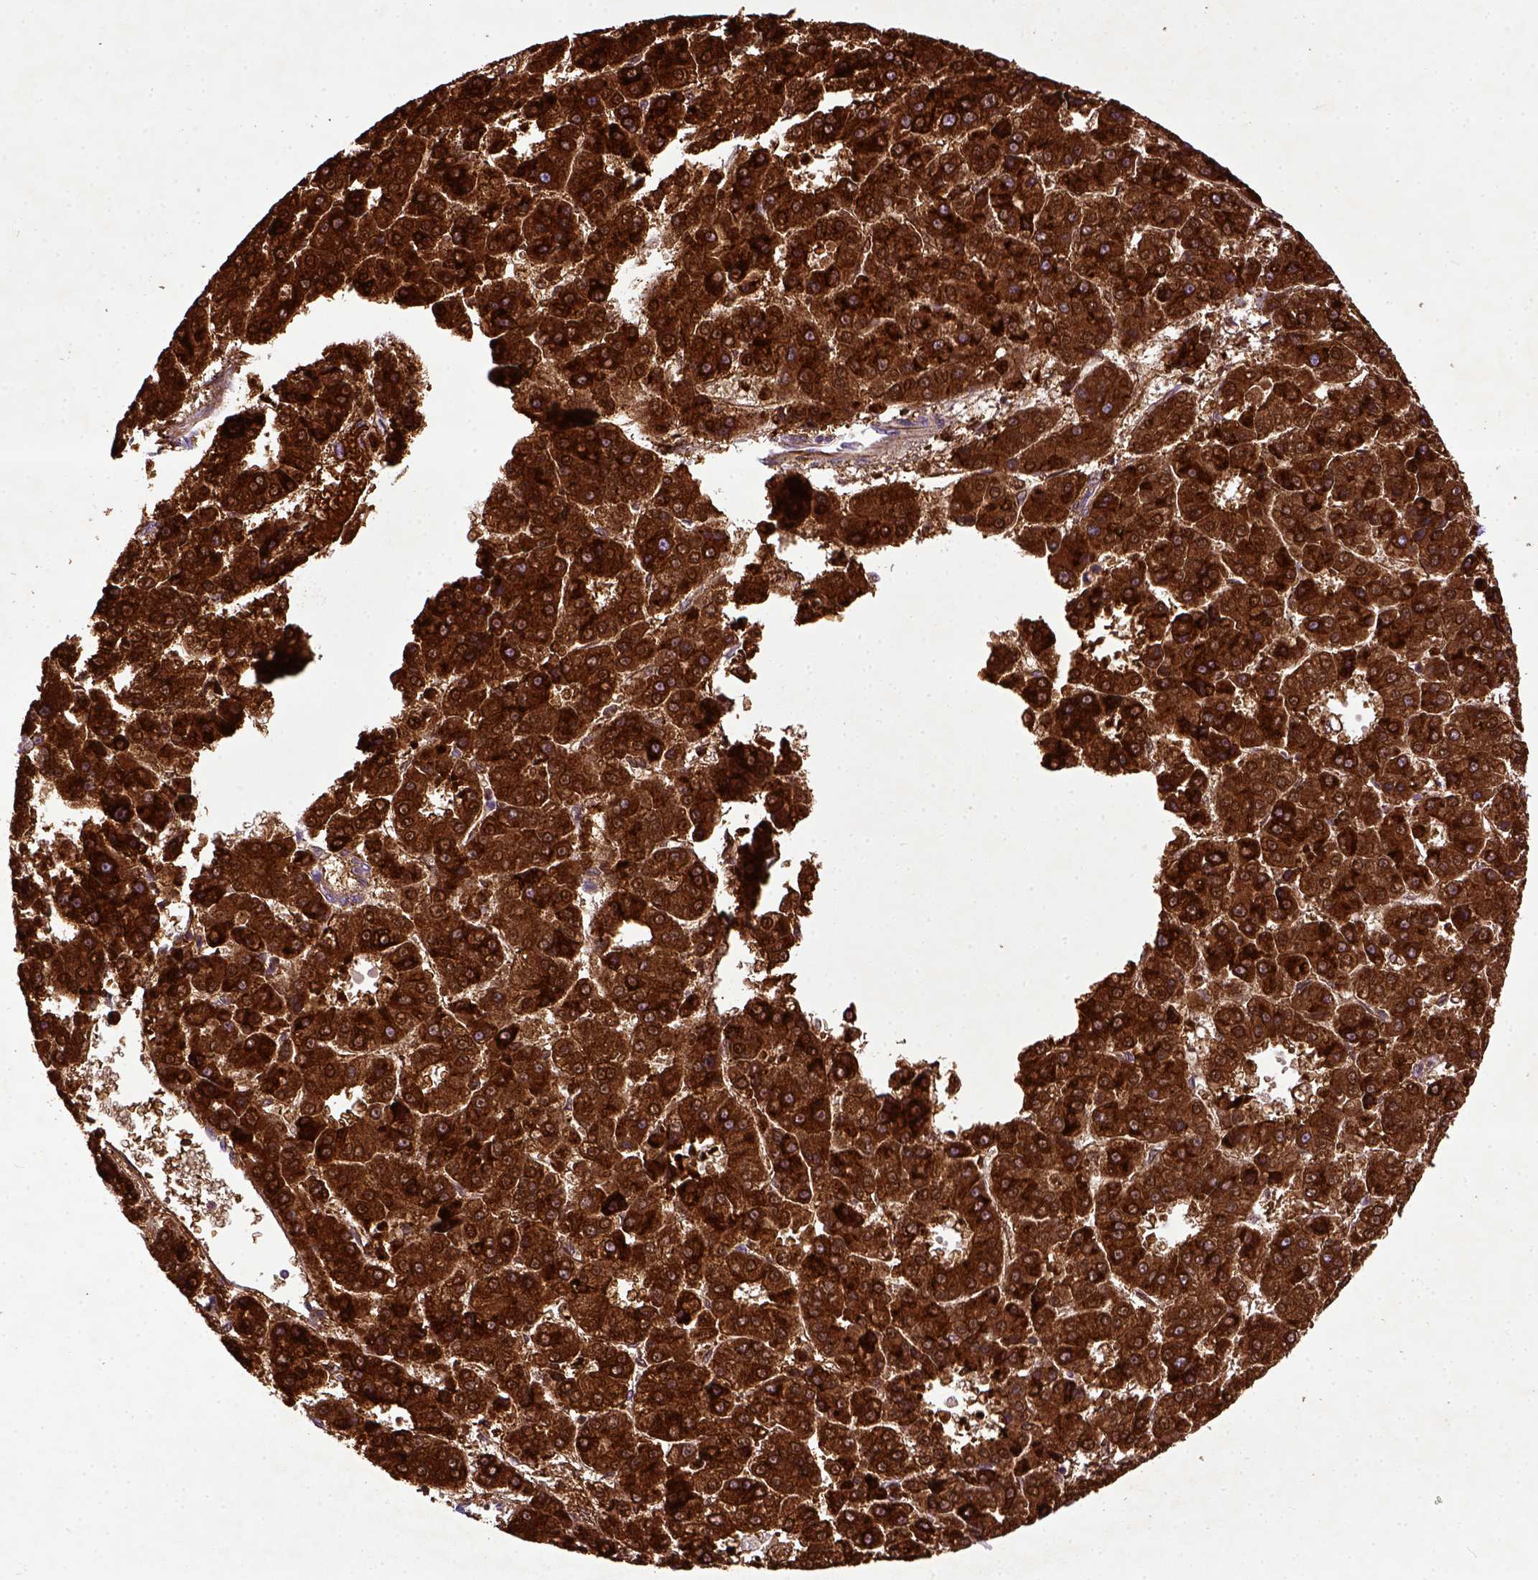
{"staining": {"intensity": "strong", "quantity": ">75%", "location": "cytoplasmic/membranous"}, "tissue": "liver cancer", "cell_type": "Tumor cells", "image_type": "cancer", "snomed": [{"axis": "morphology", "description": "Carcinoma, Hepatocellular, NOS"}, {"axis": "topography", "description": "Liver"}], "caption": "This micrograph demonstrates immunohistochemistry staining of liver cancer (hepatocellular carcinoma), with high strong cytoplasmic/membranous positivity in about >75% of tumor cells.", "gene": "DEPDC1B", "patient": {"sex": "male", "age": 70}}